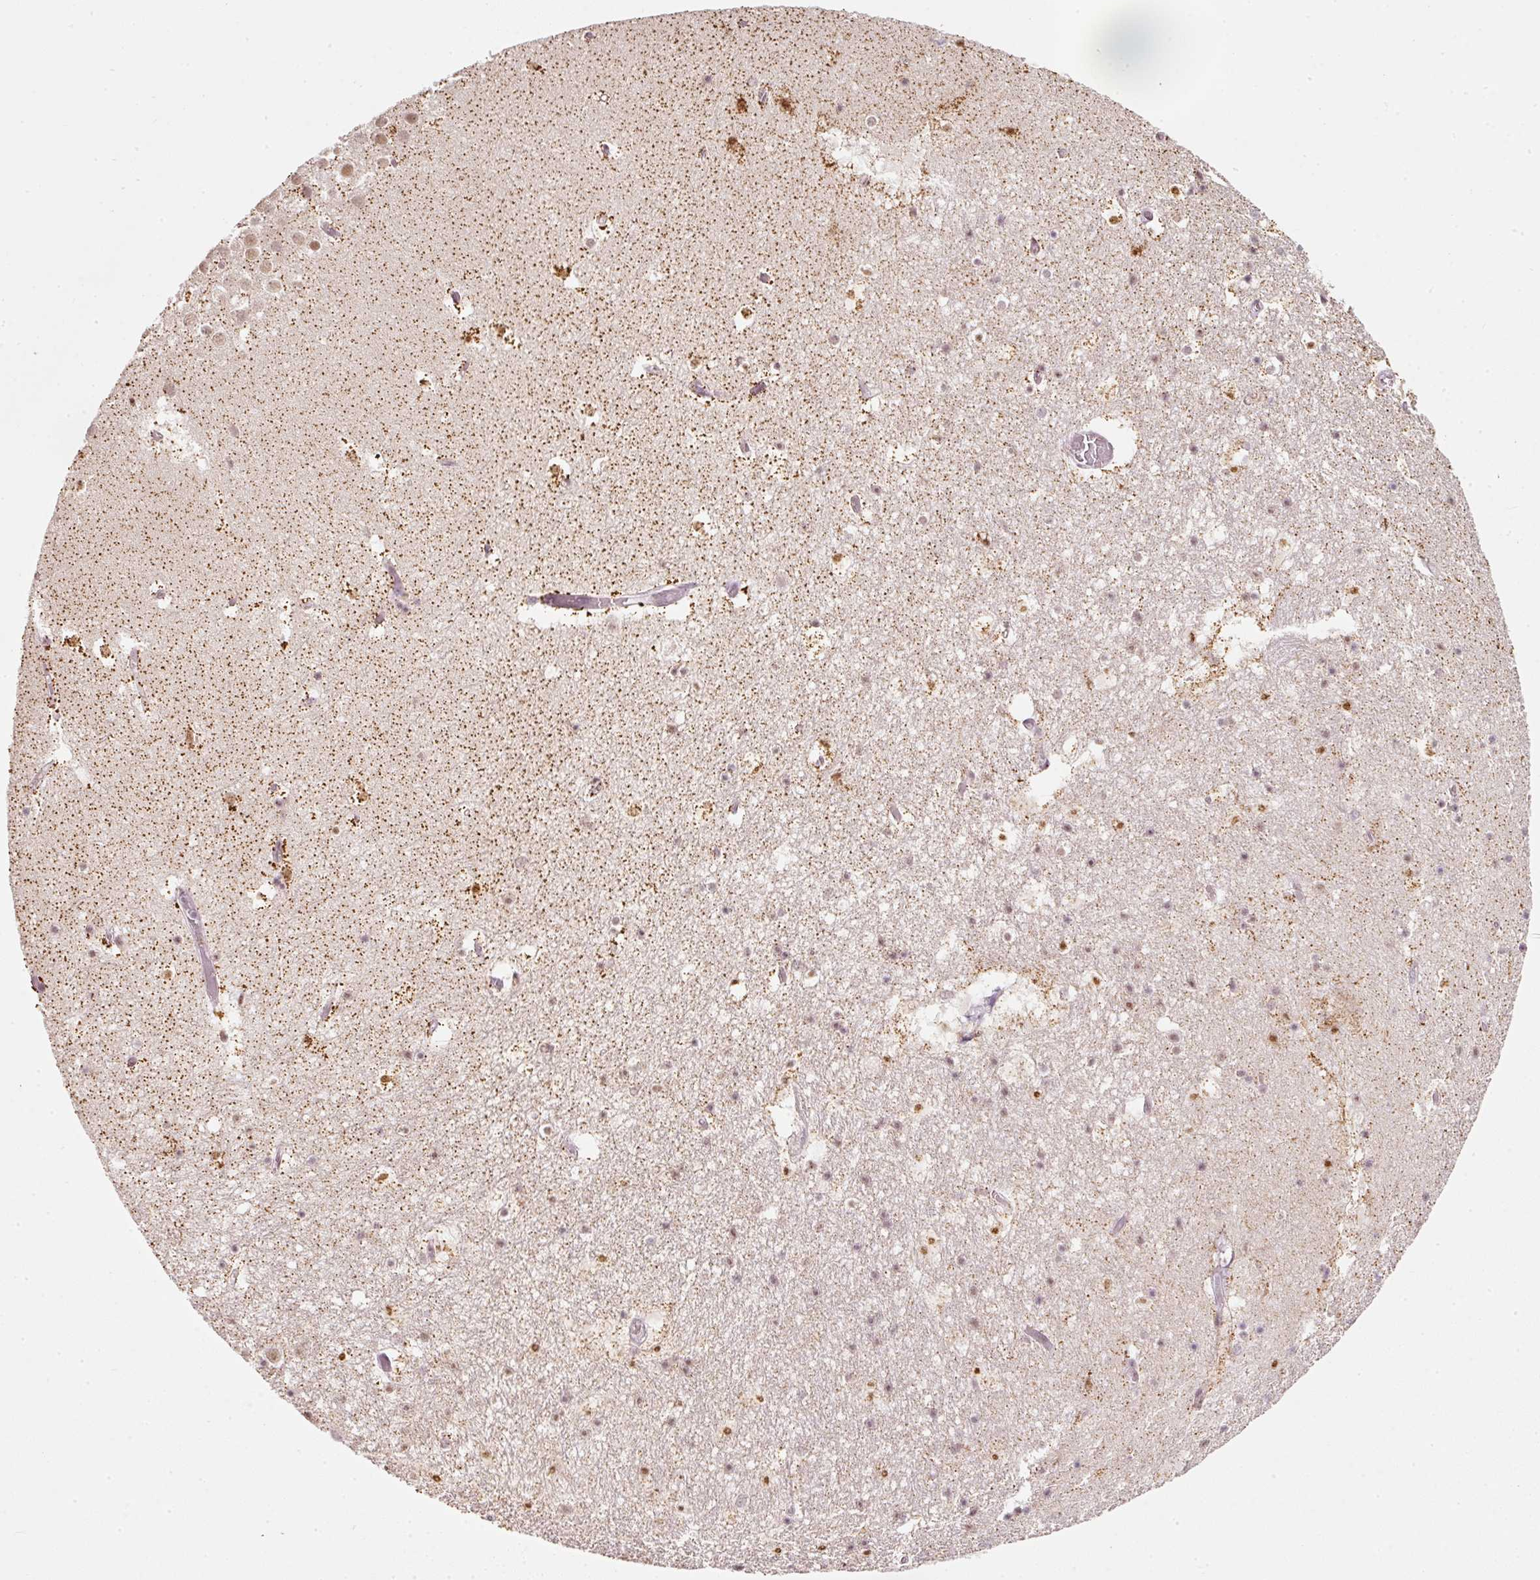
{"staining": {"intensity": "weak", "quantity": "25%-75%", "location": "nuclear"}, "tissue": "hippocampus", "cell_type": "Glial cells", "image_type": "normal", "snomed": [{"axis": "morphology", "description": "Normal tissue, NOS"}, {"axis": "topography", "description": "Hippocampus"}], "caption": "Immunohistochemical staining of normal hippocampus exhibits weak nuclear protein staining in approximately 25%-75% of glial cells.", "gene": "FSTL3", "patient": {"sex": "female", "age": 52}}